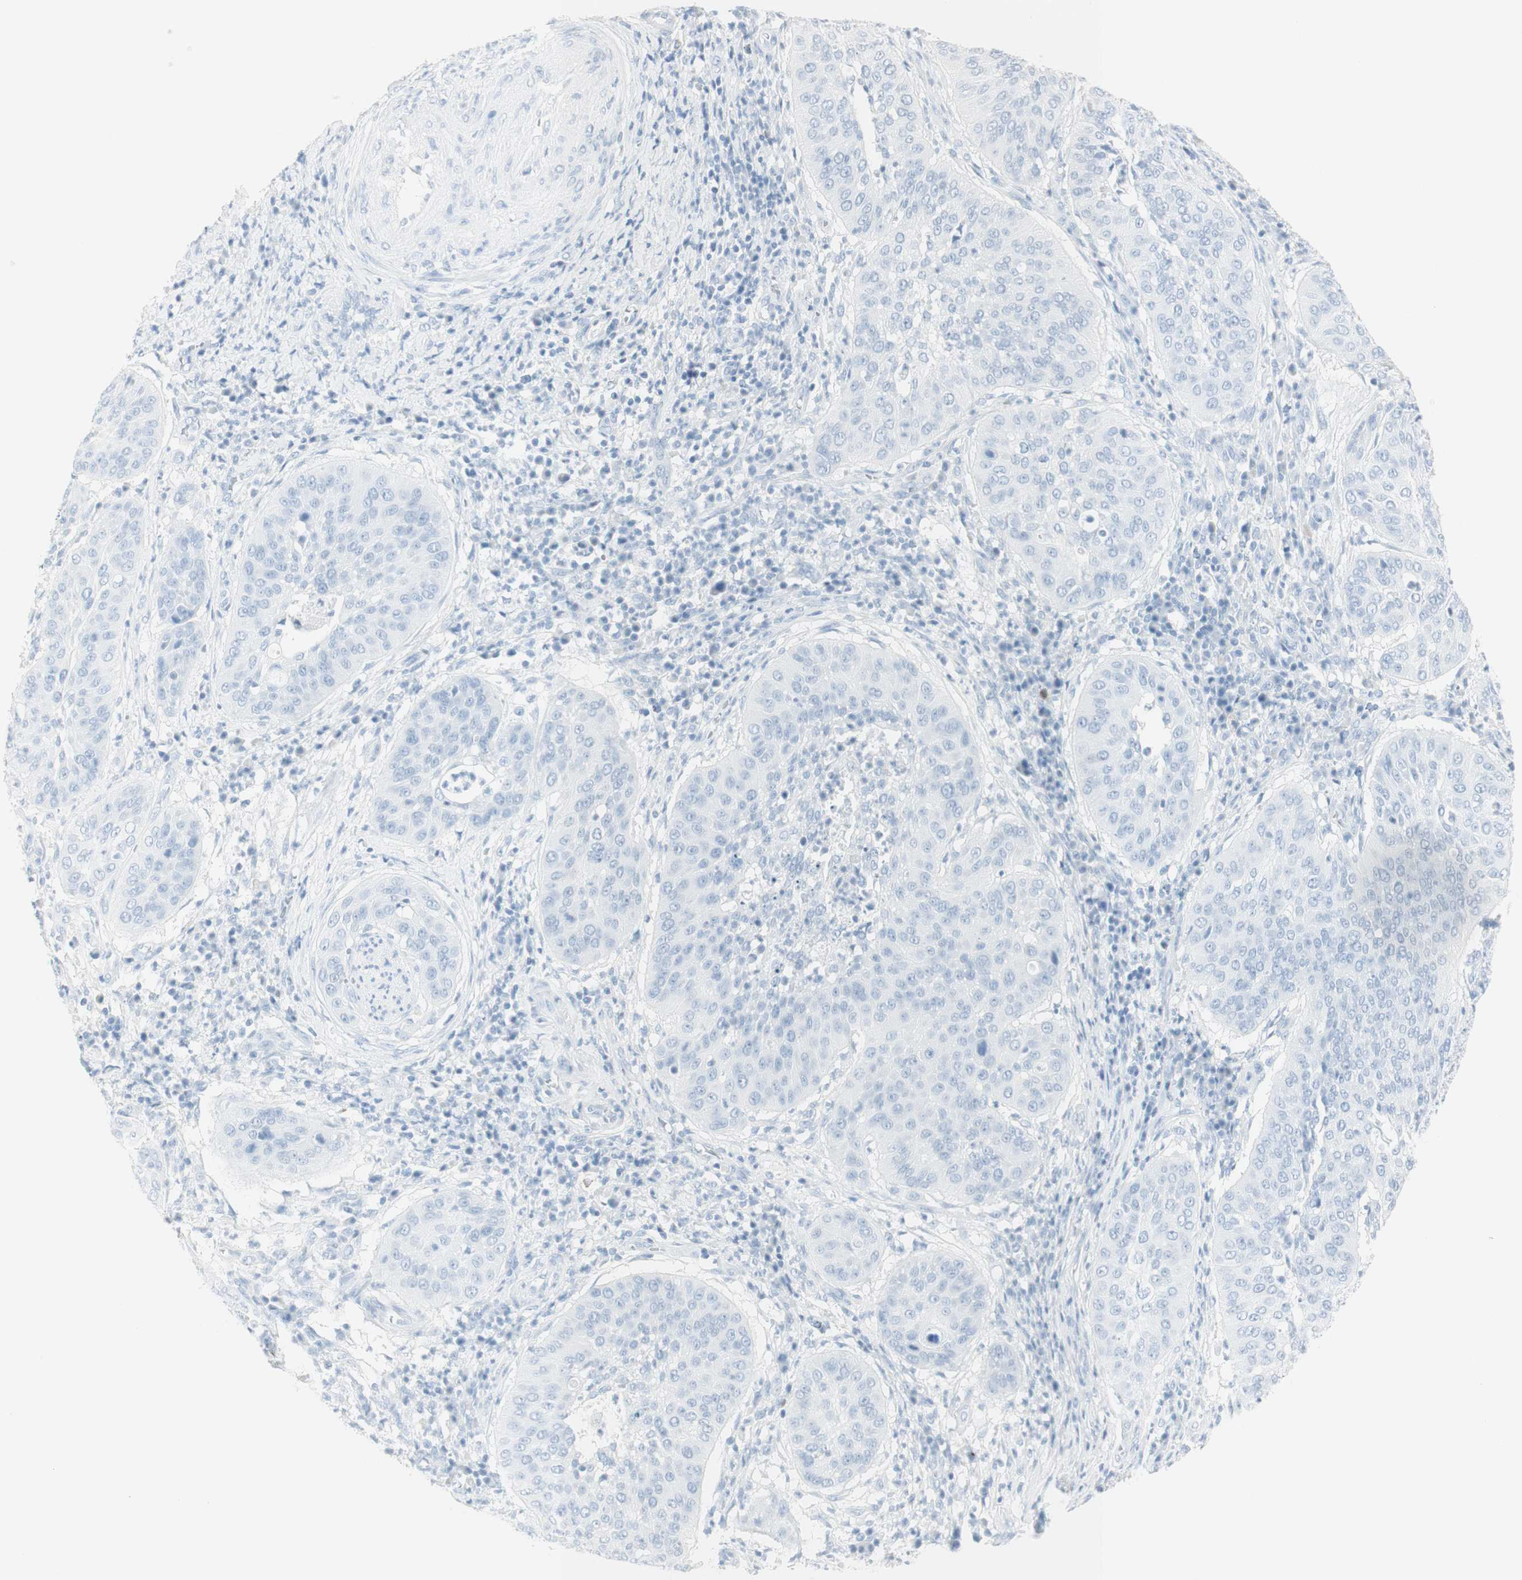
{"staining": {"intensity": "negative", "quantity": "none", "location": "none"}, "tissue": "cervical cancer", "cell_type": "Tumor cells", "image_type": "cancer", "snomed": [{"axis": "morphology", "description": "Normal tissue, NOS"}, {"axis": "morphology", "description": "Squamous cell carcinoma, NOS"}, {"axis": "topography", "description": "Cervix"}], "caption": "IHC of human cervical squamous cell carcinoma exhibits no expression in tumor cells.", "gene": "NAPSA", "patient": {"sex": "female", "age": 39}}